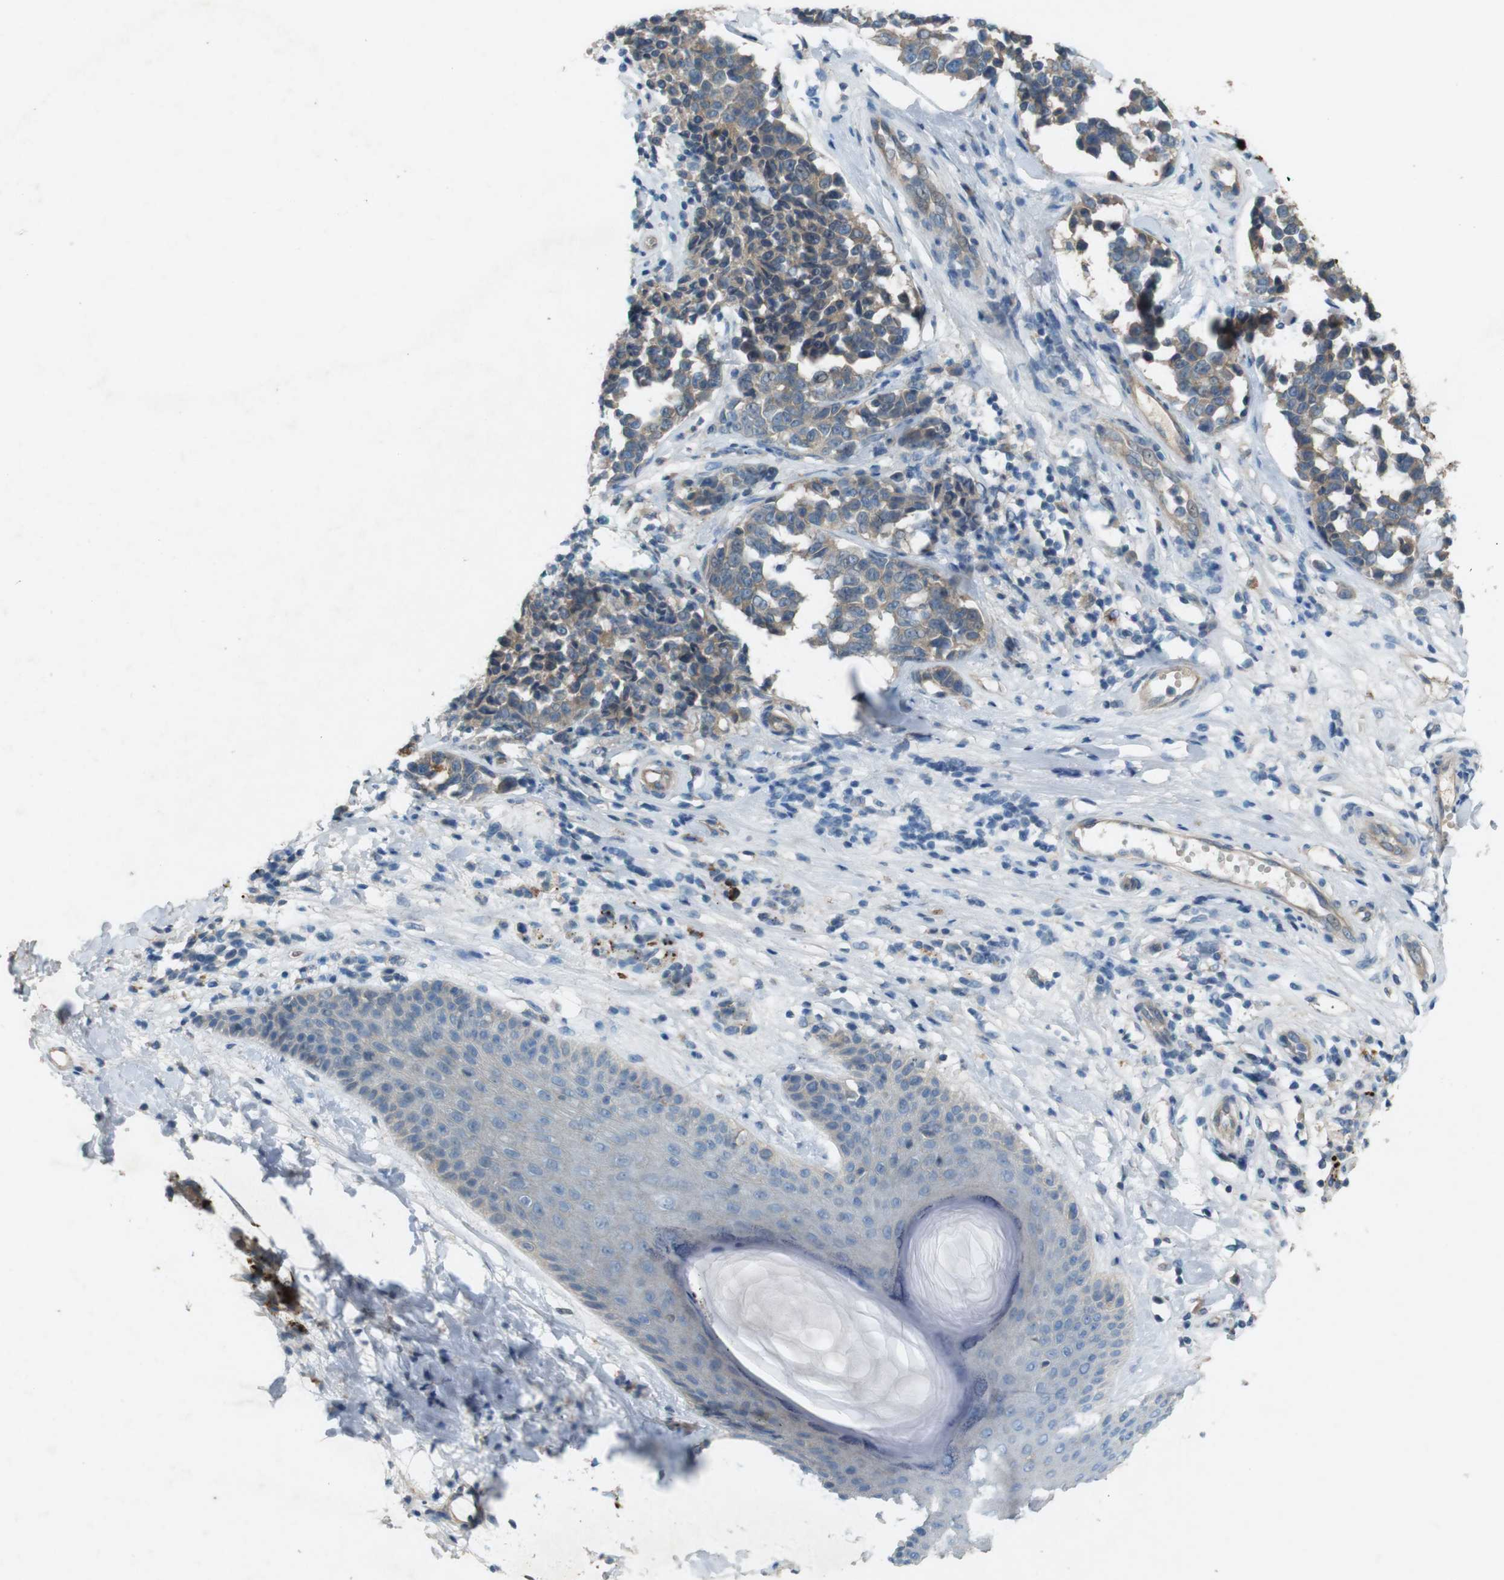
{"staining": {"intensity": "weak", "quantity": ">75%", "location": "cytoplasmic/membranous"}, "tissue": "melanoma", "cell_type": "Tumor cells", "image_type": "cancer", "snomed": [{"axis": "morphology", "description": "Malignant melanoma, NOS"}, {"axis": "topography", "description": "Skin"}], "caption": "A low amount of weak cytoplasmic/membranous positivity is present in approximately >75% of tumor cells in malignant melanoma tissue.", "gene": "PVR", "patient": {"sex": "female", "age": 64}}